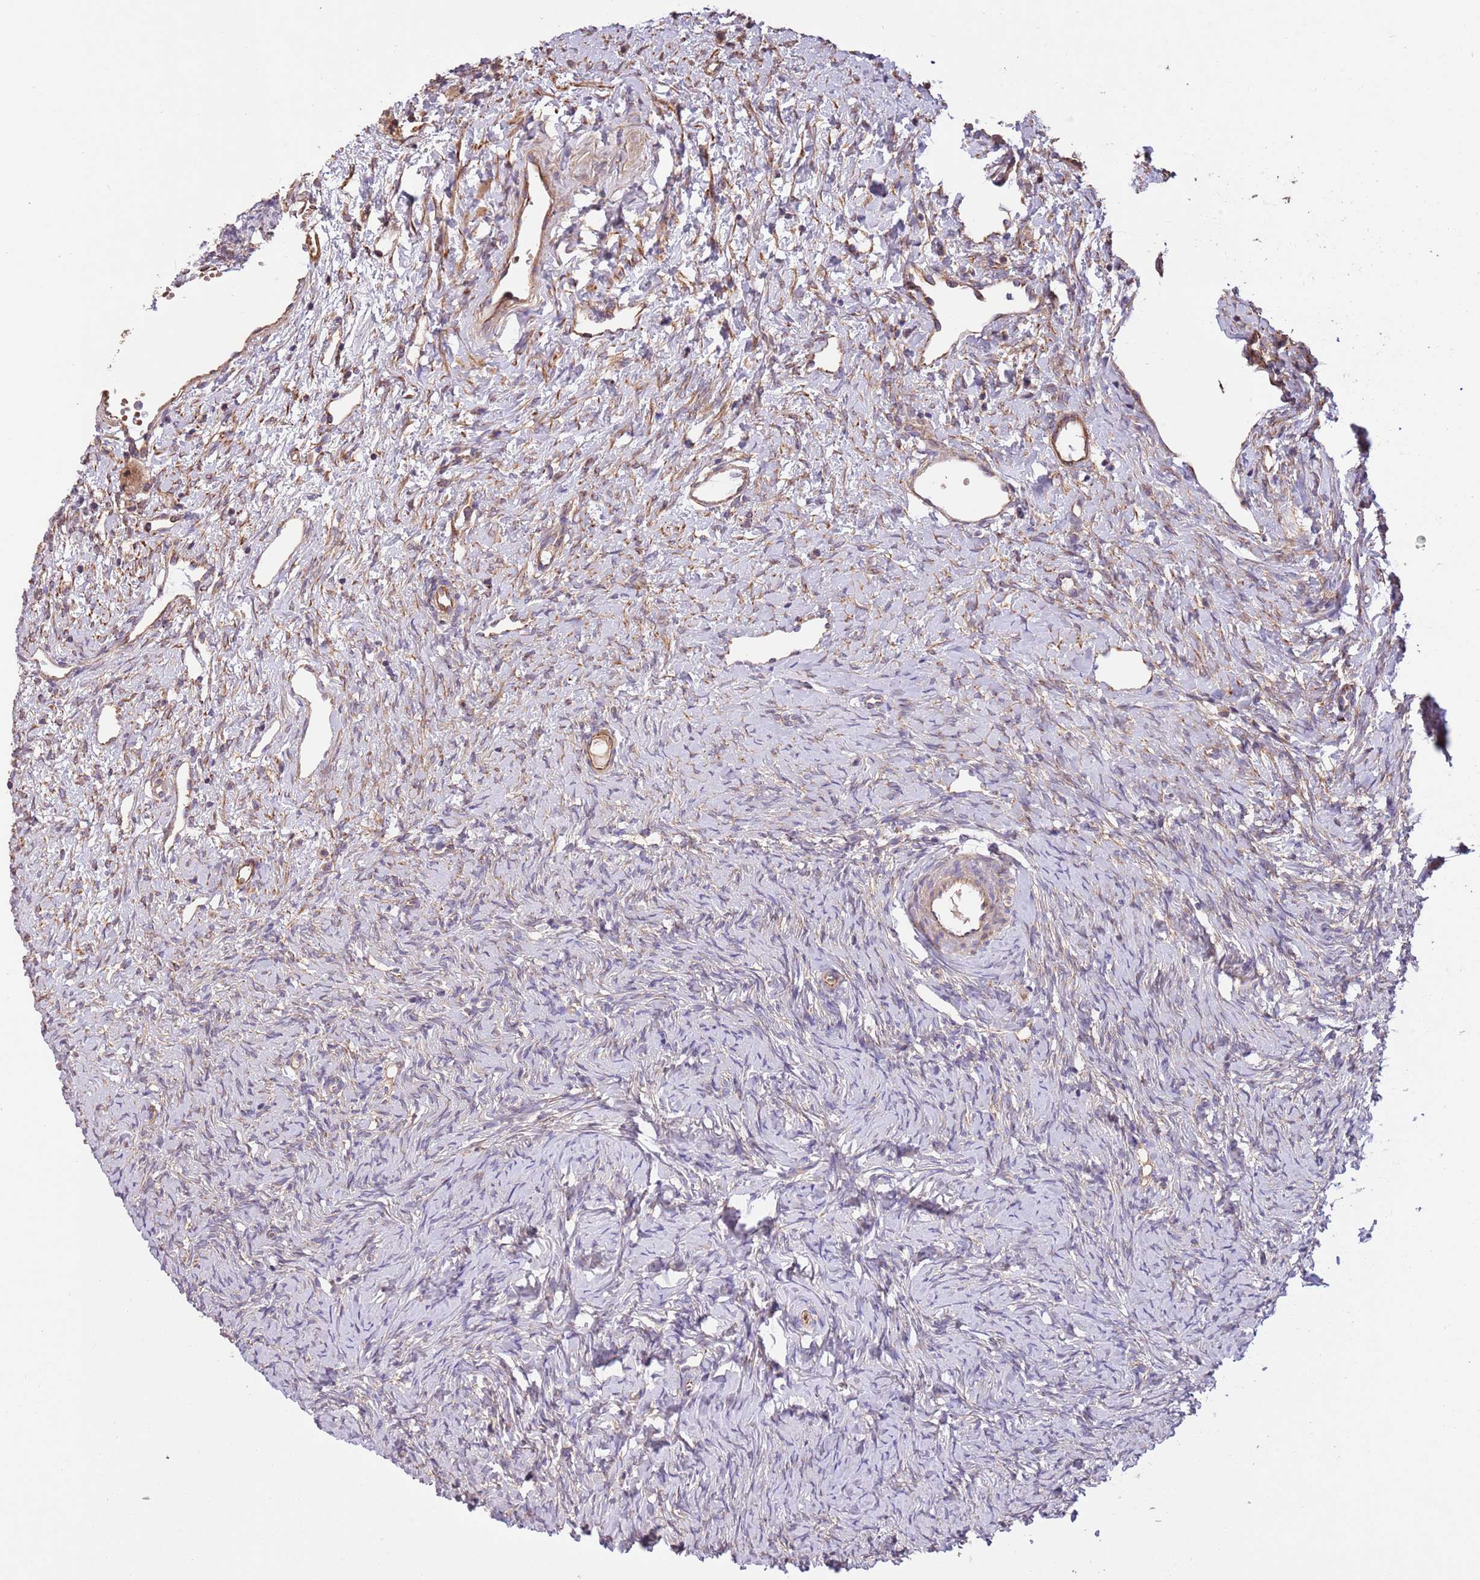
{"staining": {"intensity": "weak", "quantity": ">75%", "location": "cytoplasmic/membranous"}, "tissue": "ovary", "cell_type": "Follicle cells", "image_type": "normal", "snomed": [{"axis": "morphology", "description": "Normal tissue, NOS"}, {"axis": "topography", "description": "Ovary"}], "caption": "Immunohistochemical staining of unremarkable human ovary reveals weak cytoplasmic/membranous protein expression in approximately >75% of follicle cells. Ihc stains the protein in brown and the nuclei are stained blue.", "gene": "FAM89B", "patient": {"sex": "female", "age": 51}}